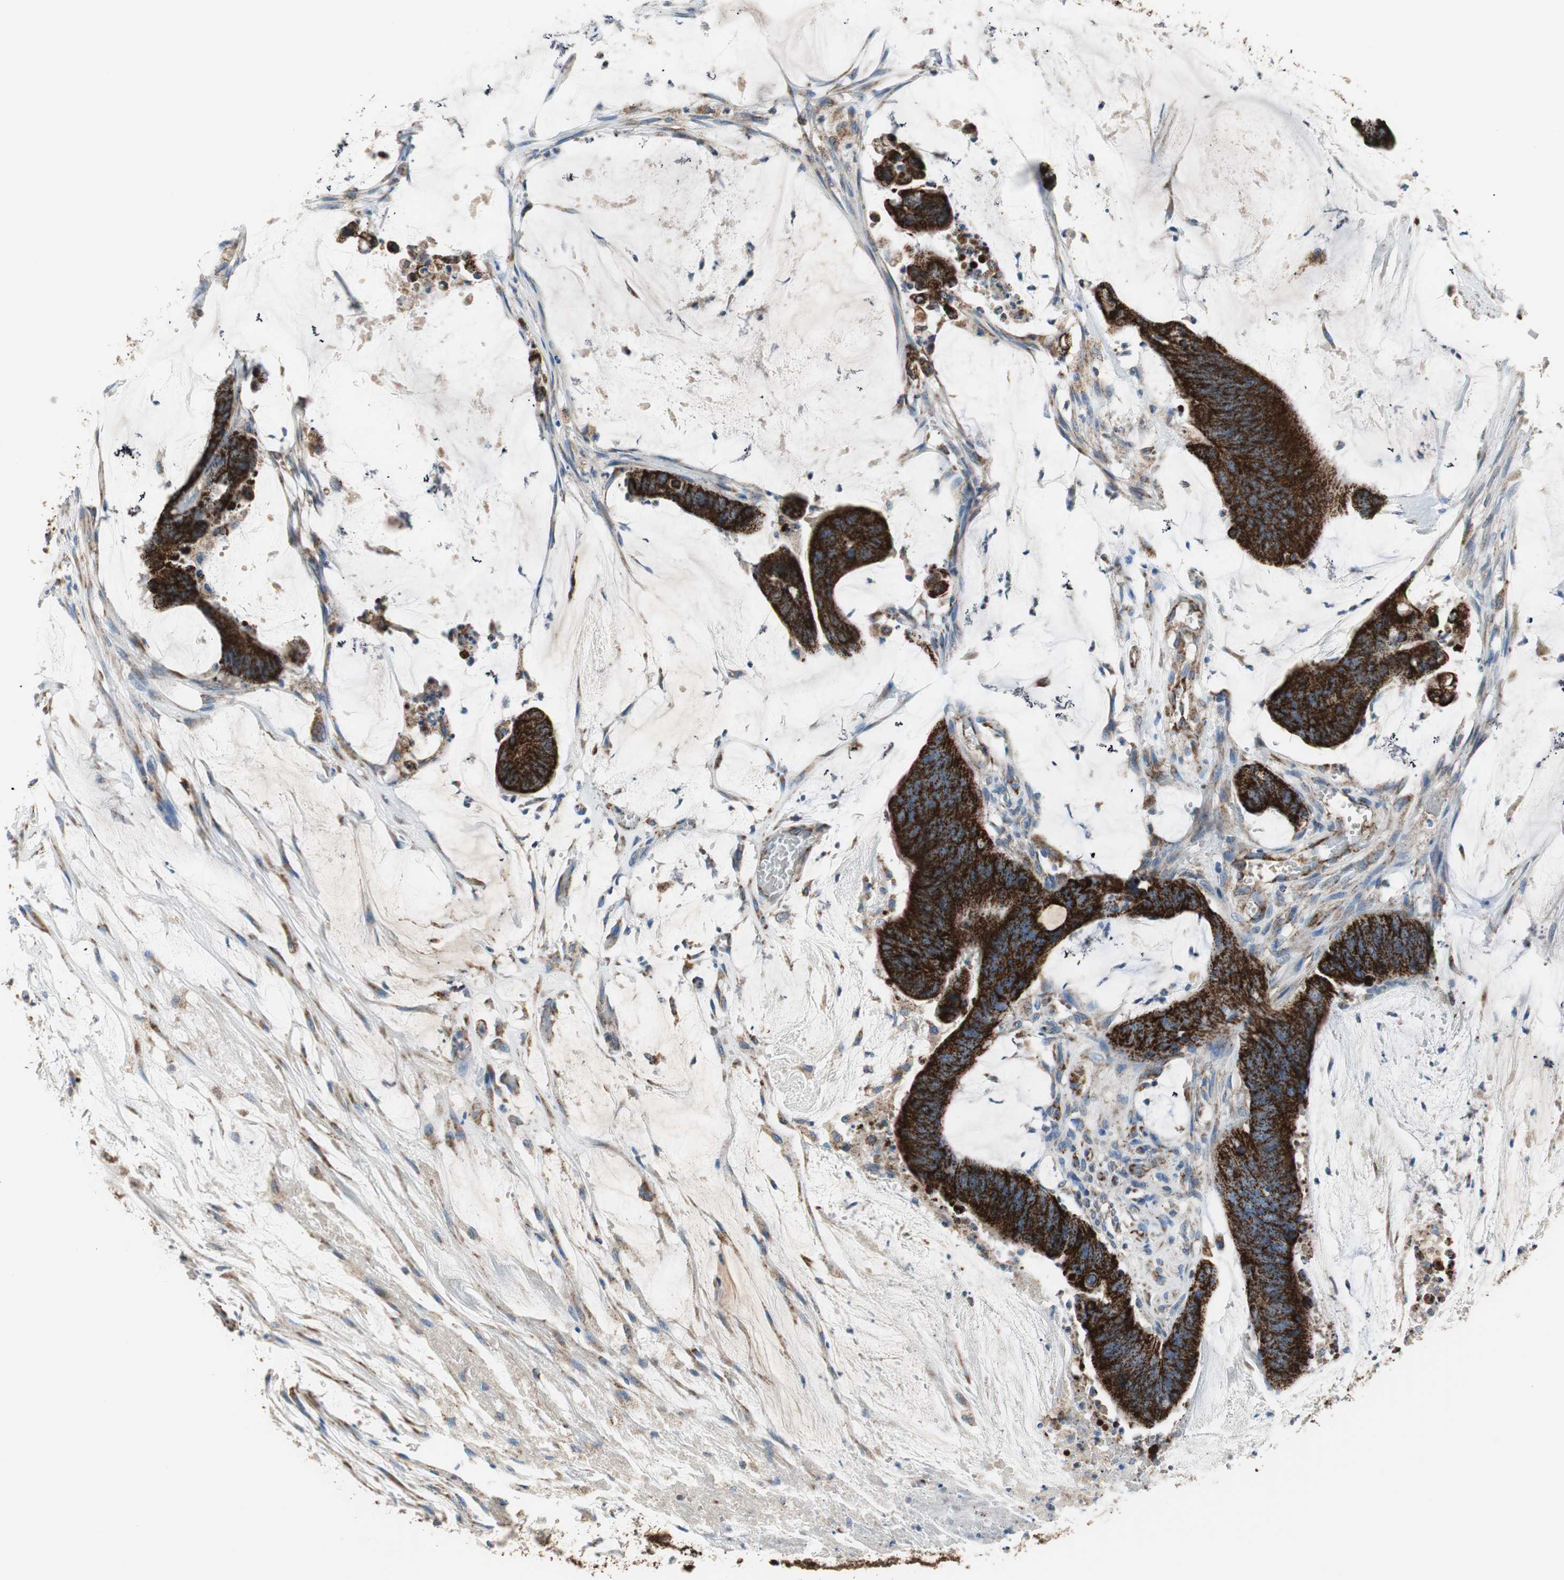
{"staining": {"intensity": "strong", "quantity": ">75%", "location": "cytoplasmic/membranous"}, "tissue": "colorectal cancer", "cell_type": "Tumor cells", "image_type": "cancer", "snomed": [{"axis": "morphology", "description": "Adenocarcinoma, NOS"}, {"axis": "topography", "description": "Rectum"}], "caption": "This is a histology image of immunohistochemistry (IHC) staining of adenocarcinoma (colorectal), which shows strong expression in the cytoplasmic/membranous of tumor cells.", "gene": "TST", "patient": {"sex": "female", "age": 66}}